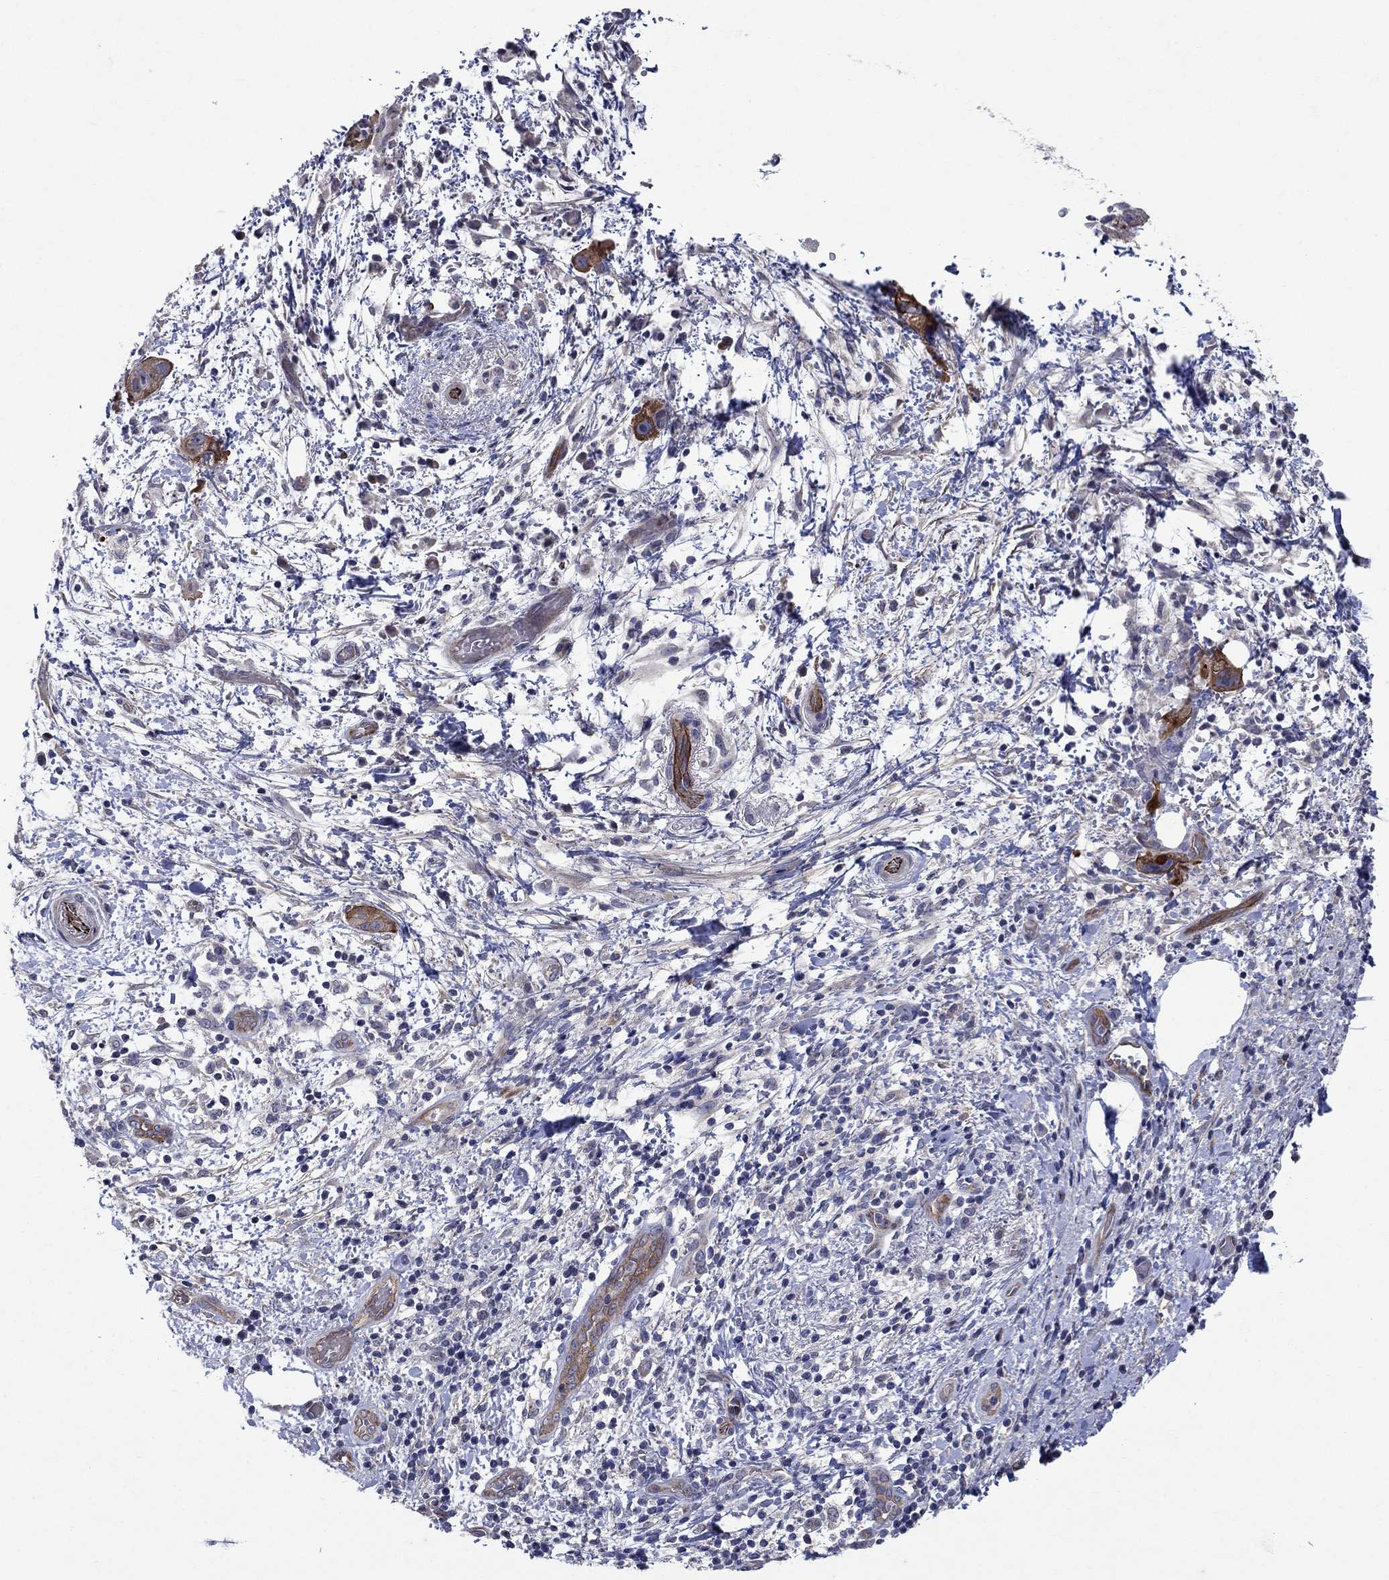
{"staining": {"intensity": "strong", "quantity": ">75%", "location": "cytoplasmic/membranous"}, "tissue": "pancreatic cancer", "cell_type": "Tumor cells", "image_type": "cancer", "snomed": [{"axis": "morphology", "description": "Adenocarcinoma, NOS"}, {"axis": "topography", "description": "Pancreas"}], "caption": "Protein staining of pancreatic adenocarcinoma tissue displays strong cytoplasmic/membranous staining in about >75% of tumor cells.", "gene": "SLC7A1", "patient": {"sex": "female", "age": 72}}